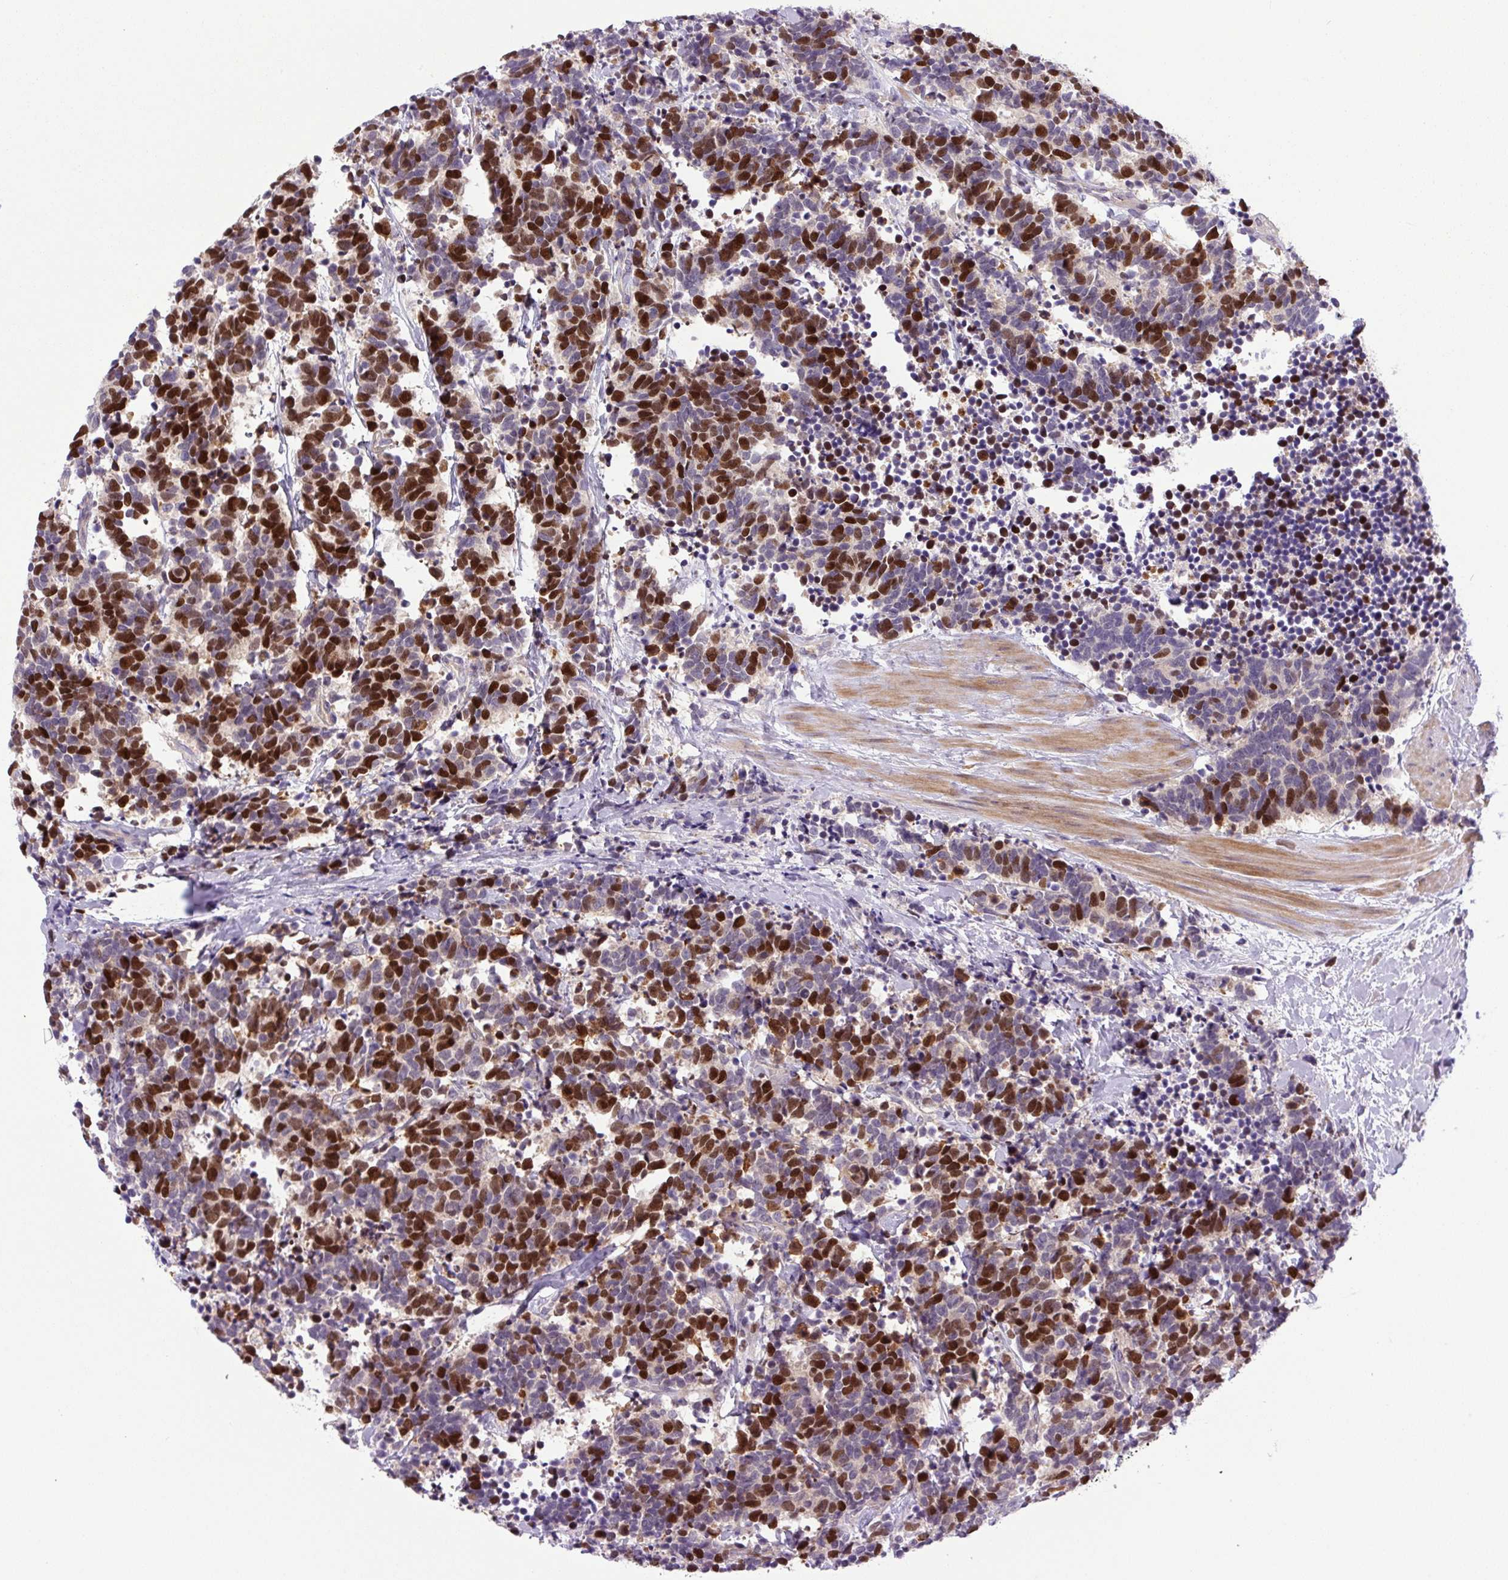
{"staining": {"intensity": "strong", "quantity": "25%-75%", "location": "nuclear"}, "tissue": "carcinoid", "cell_type": "Tumor cells", "image_type": "cancer", "snomed": [{"axis": "morphology", "description": "Carcinoma, NOS"}, {"axis": "morphology", "description": "Carcinoid, malignant, NOS"}, {"axis": "topography", "description": "Prostate"}], "caption": "An image showing strong nuclear staining in about 25%-75% of tumor cells in carcinoid, as visualized by brown immunohistochemical staining.", "gene": "KIFC1", "patient": {"sex": "male", "age": 57}}